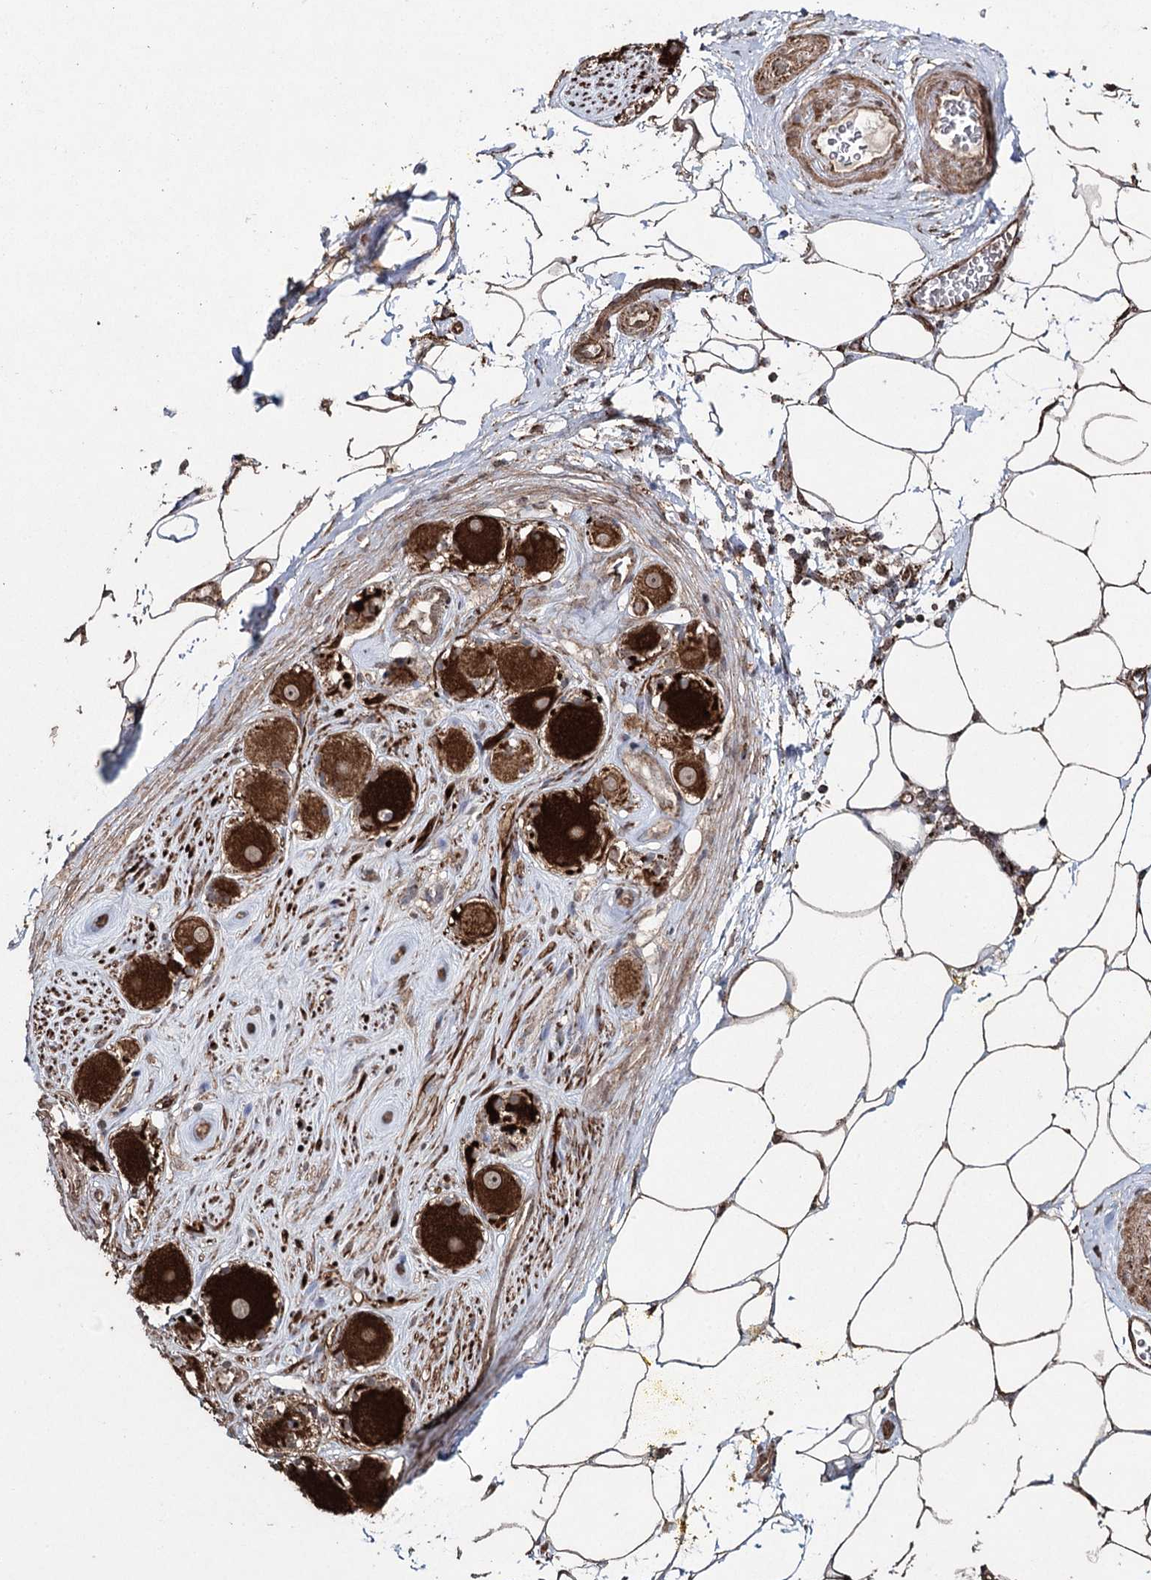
{"staining": {"intensity": "moderate", "quantity": ">75%", "location": "cytoplasmic/membranous"}, "tissue": "adipose tissue", "cell_type": "Adipocytes", "image_type": "normal", "snomed": [{"axis": "morphology", "description": "Normal tissue, NOS"}, {"axis": "morphology", "description": "Adenocarcinoma, Low grade"}, {"axis": "topography", "description": "Prostate"}, {"axis": "topography", "description": "Peripheral nerve tissue"}], "caption": "Immunohistochemical staining of unremarkable human adipose tissue displays >75% levels of moderate cytoplasmic/membranous protein positivity in approximately >75% of adipocytes.", "gene": "SLF2", "patient": {"sex": "male", "age": 63}}